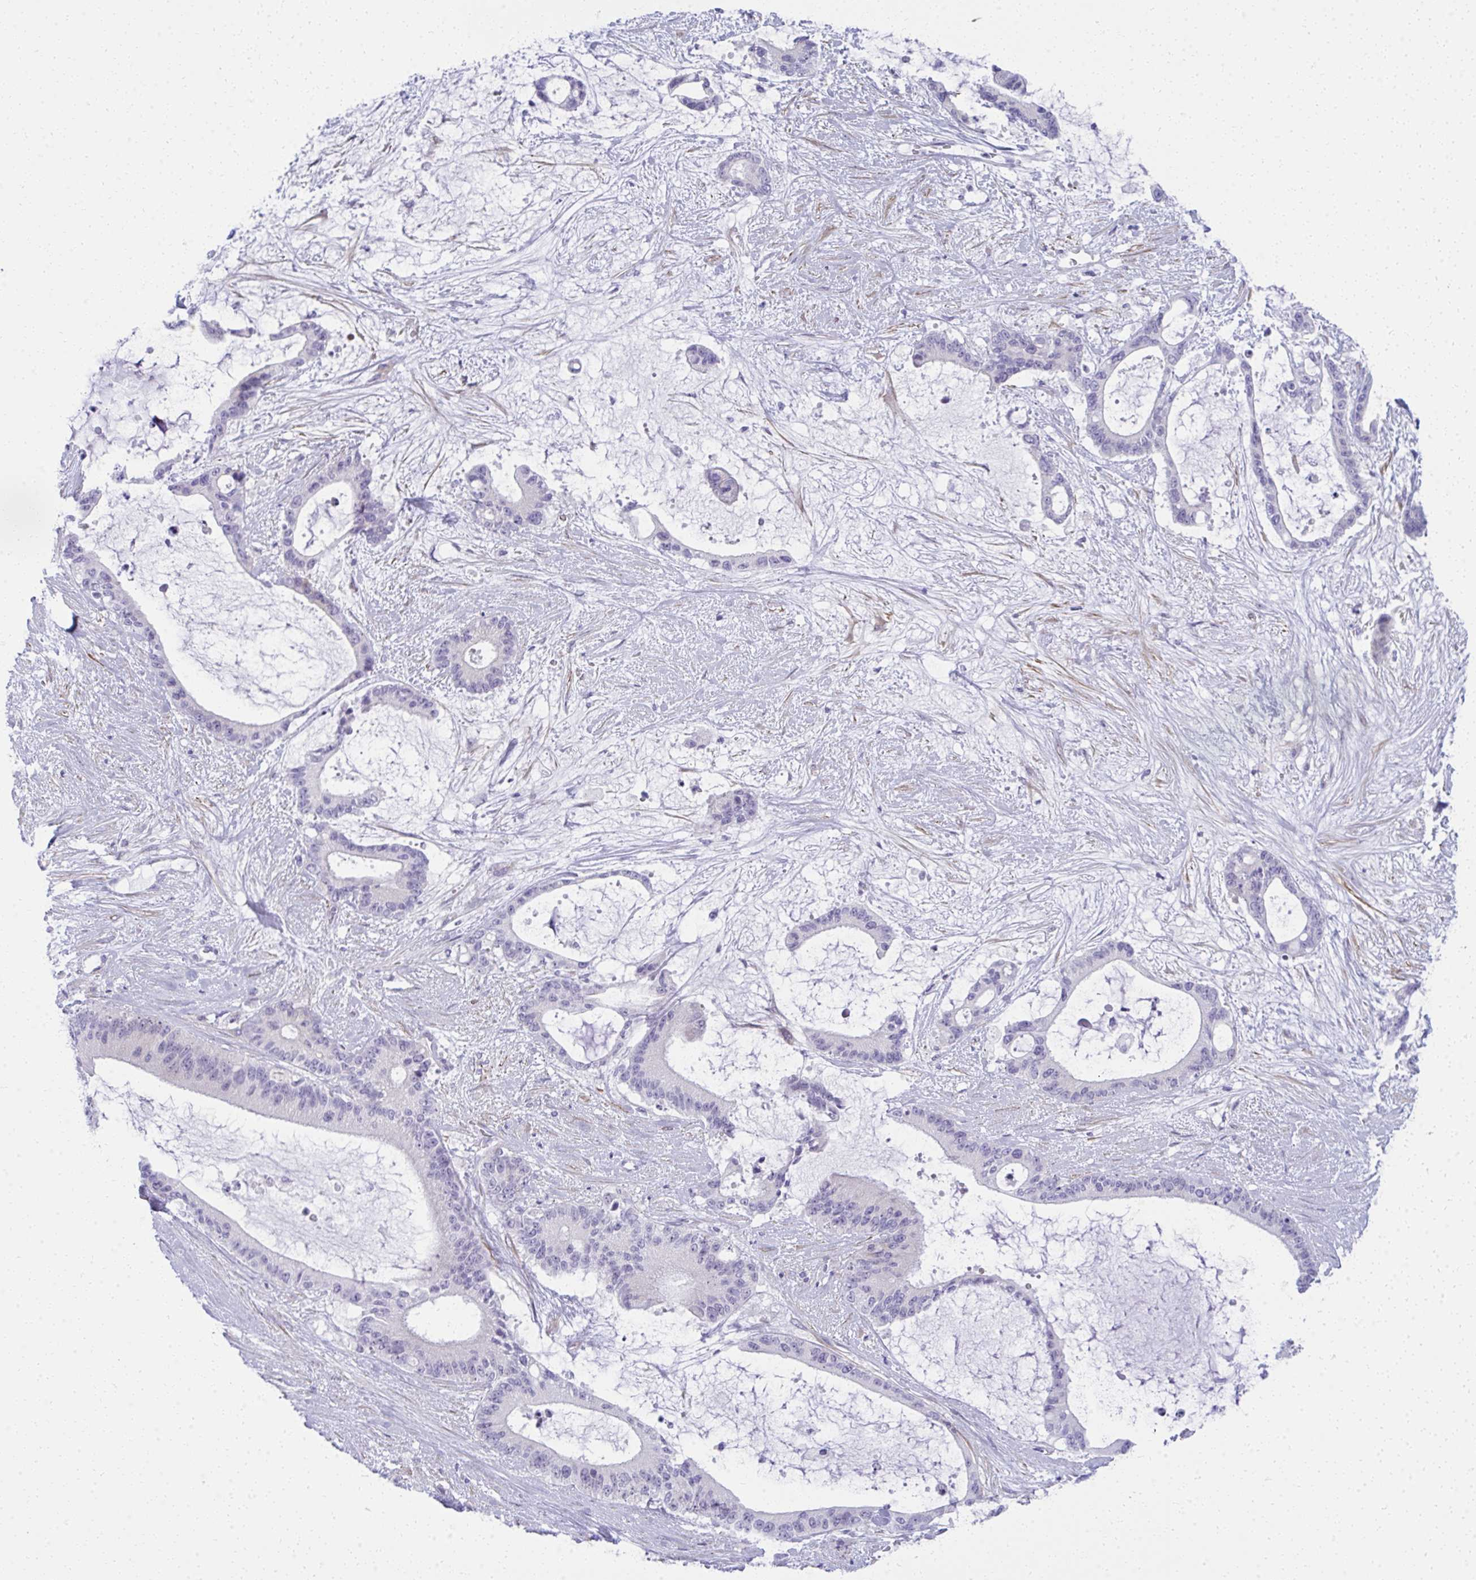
{"staining": {"intensity": "negative", "quantity": "none", "location": "none"}, "tissue": "liver cancer", "cell_type": "Tumor cells", "image_type": "cancer", "snomed": [{"axis": "morphology", "description": "Normal tissue, NOS"}, {"axis": "morphology", "description": "Cholangiocarcinoma"}, {"axis": "topography", "description": "Liver"}, {"axis": "topography", "description": "Peripheral nerve tissue"}], "caption": "DAB (3,3'-diaminobenzidine) immunohistochemical staining of human liver cancer (cholangiocarcinoma) exhibits no significant expression in tumor cells.", "gene": "PUS7L", "patient": {"sex": "female", "age": 73}}